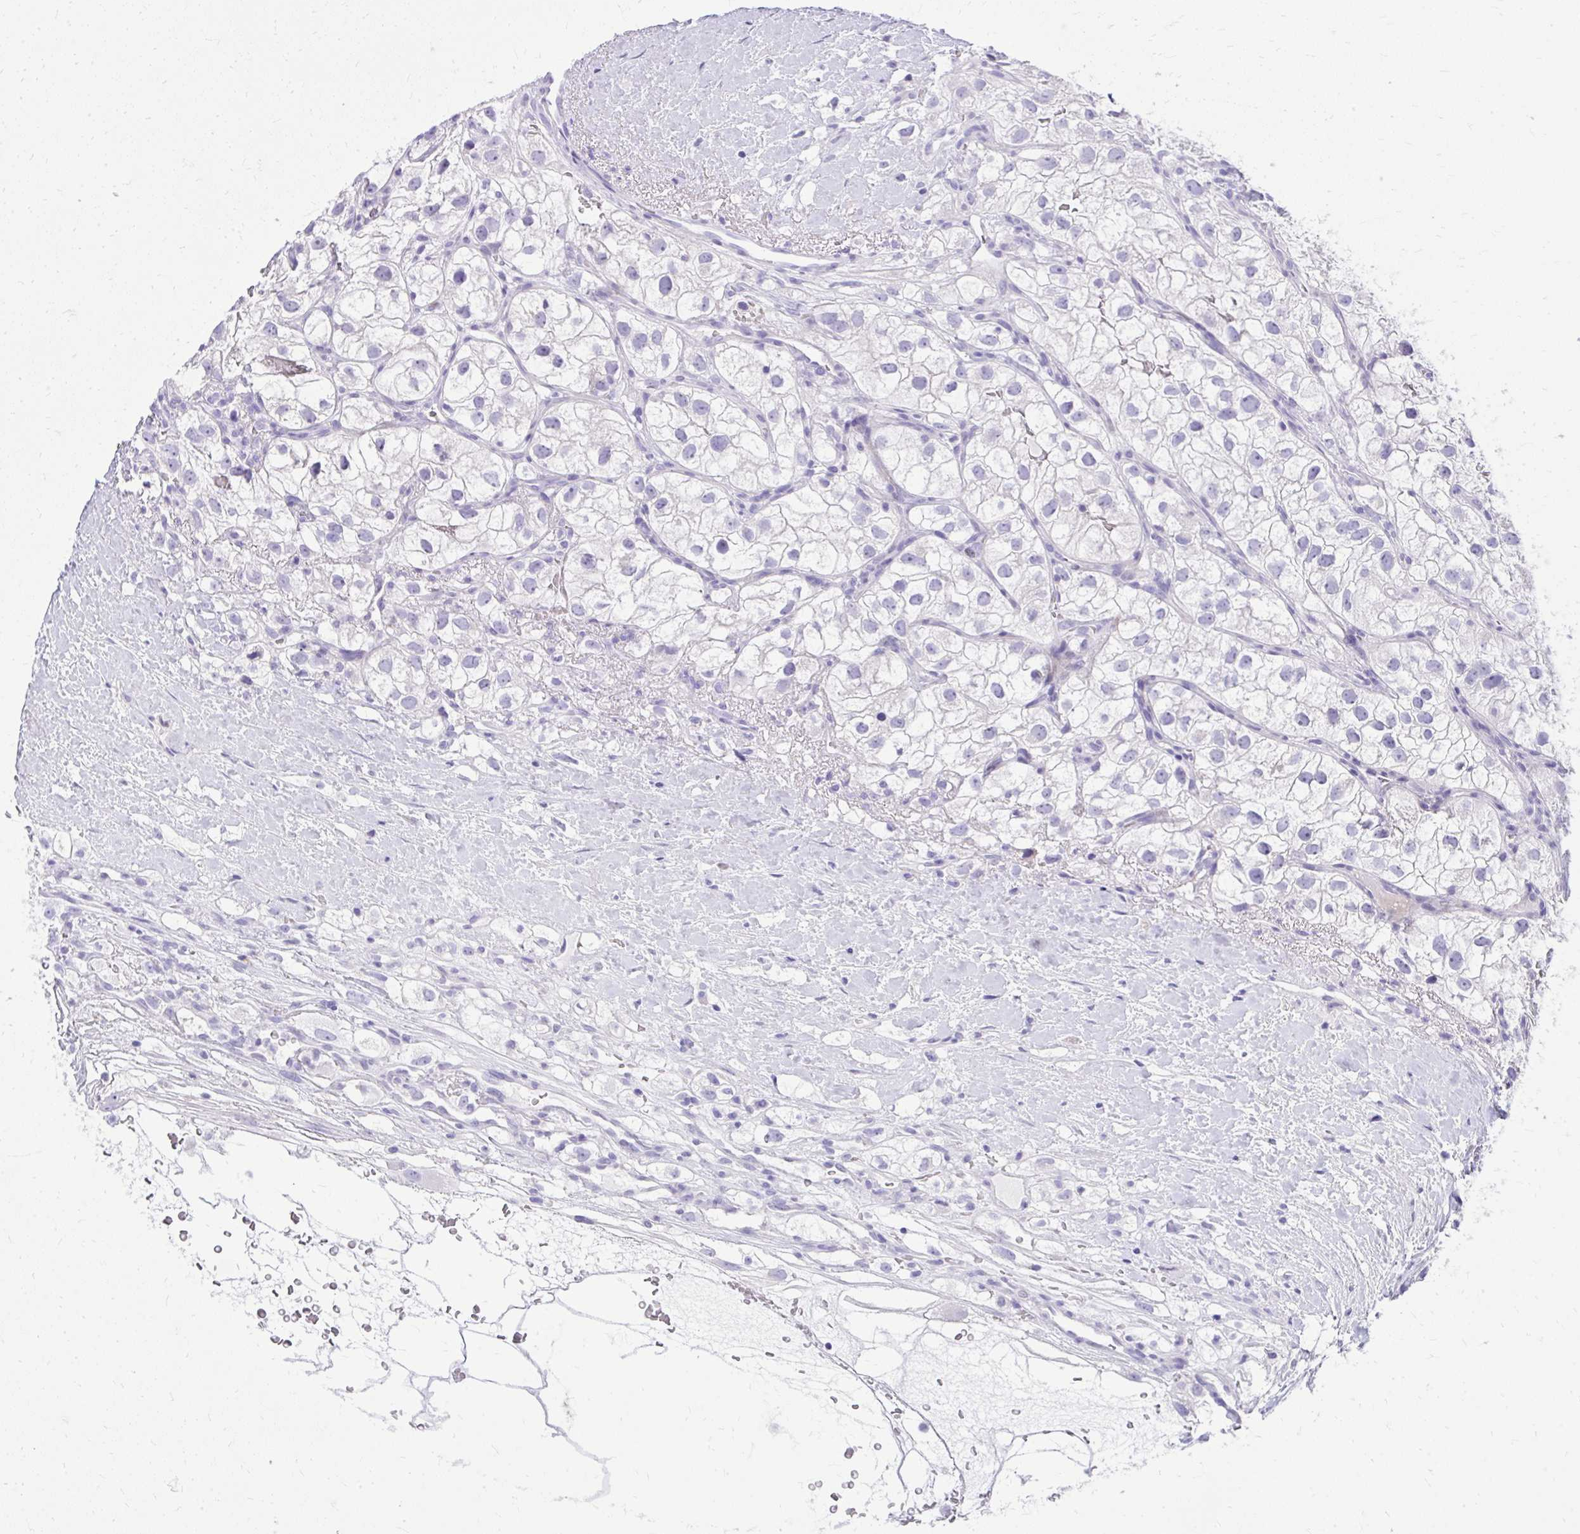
{"staining": {"intensity": "negative", "quantity": "none", "location": "none"}, "tissue": "renal cancer", "cell_type": "Tumor cells", "image_type": "cancer", "snomed": [{"axis": "morphology", "description": "Adenocarcinoma, NOS"}, {"axis": "topography", "description": "Kidney"}], "caption": "IHC image of human renal adenocarcinoma stained for a protein (brown), which demonstrates no expression in tumor cells.", "gene": "BCL6B", "patient": {"sex": "male", "age": 59}}